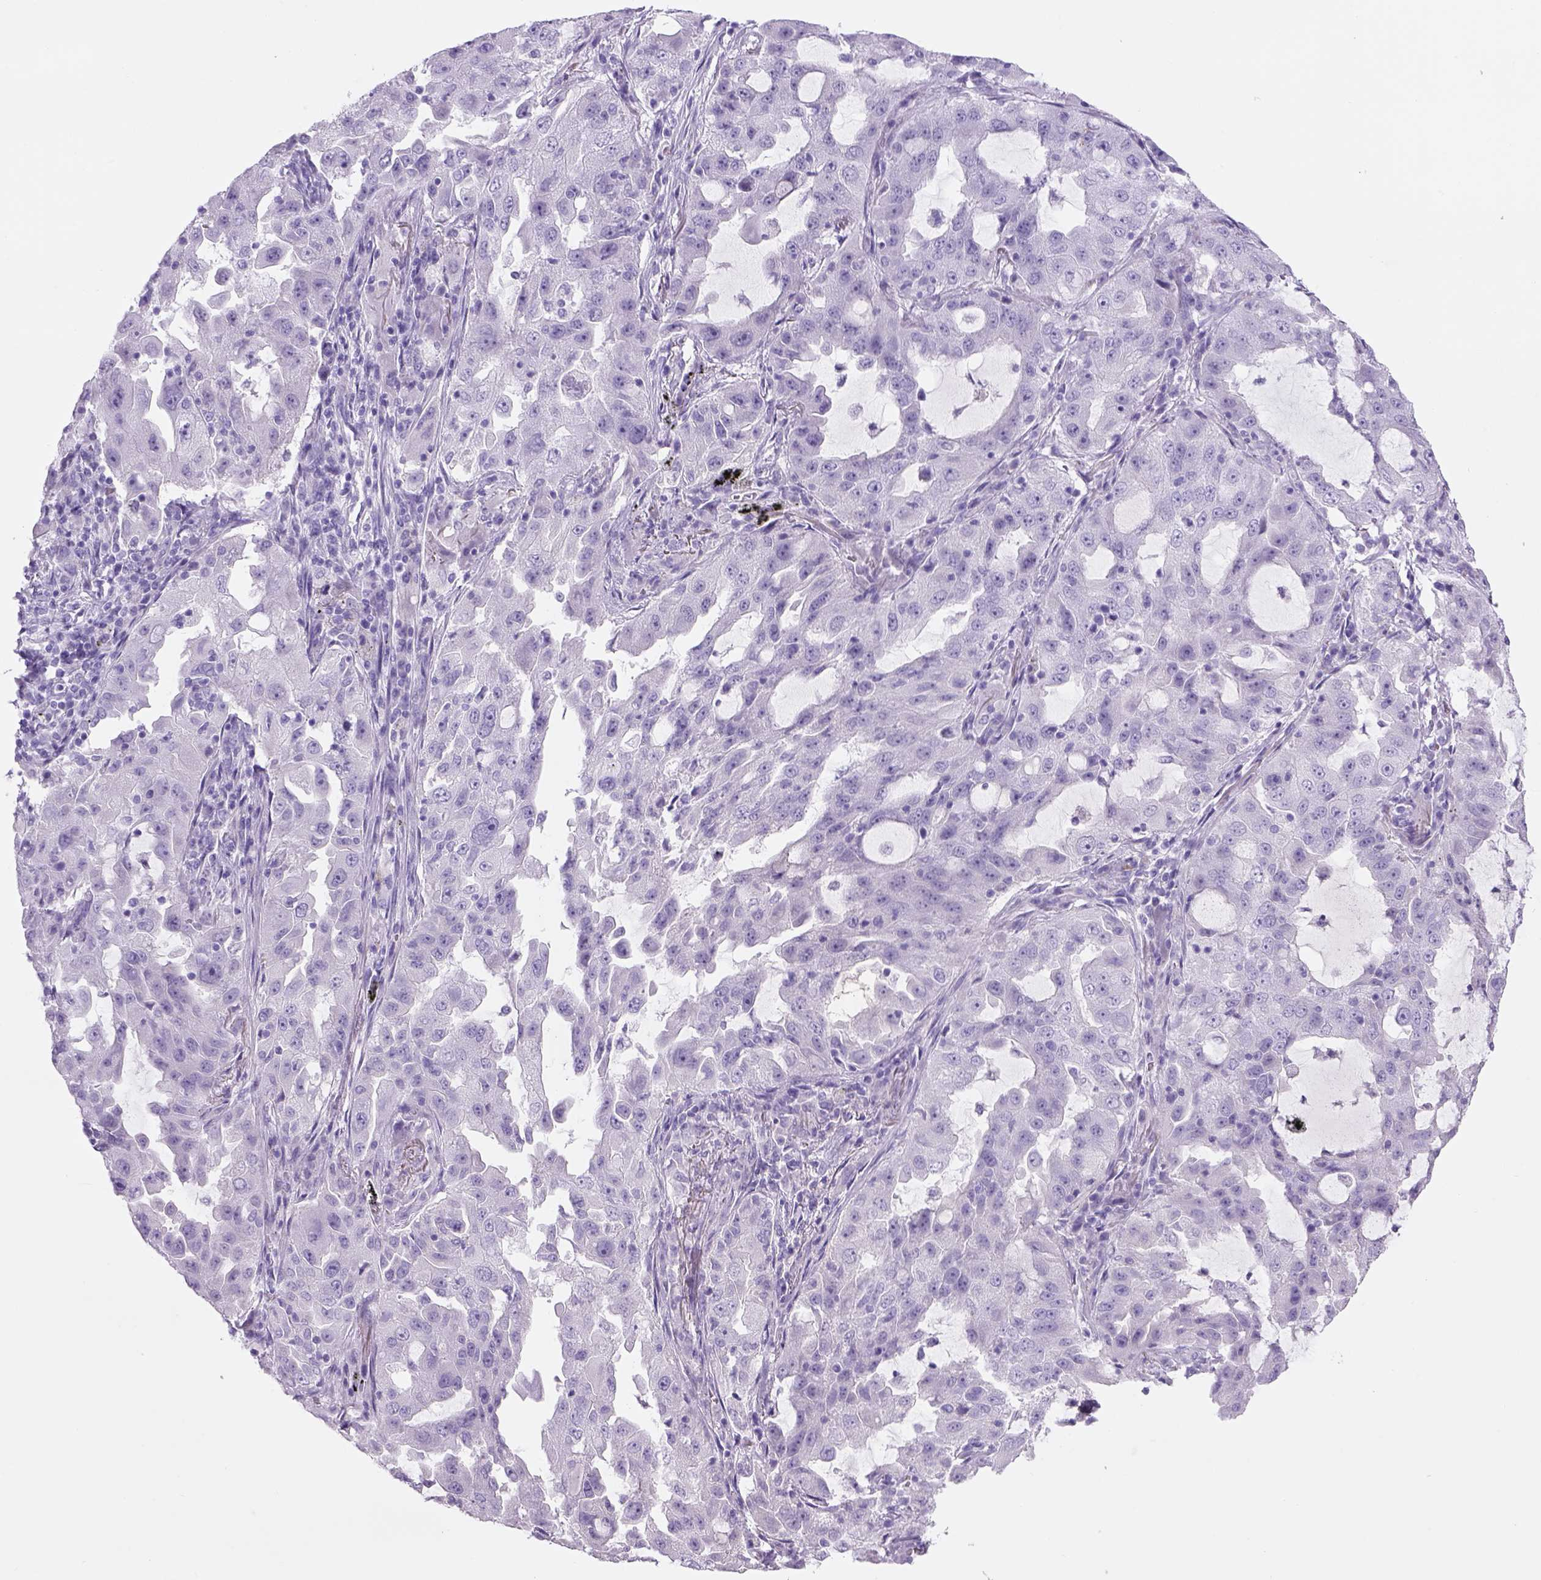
{"staining": {"intensity": "negative", "quantity": "none", "location": "none"}, "tissue": "lung cancer", "cell_type": "Tumor cells", "image_type": "cancer", "snomed": [{"axis": "morphology", "description": "Adenocarcinoma, NOS"}, {"axis": "topography", "description": "Lung"}], "caption": "This is a image of immunohistochemistry staining of adenocarcinoma (lung), which shows no expression in tumor cells.", "gene": "TENM4", "patient": {"sex": "female", "age": 61}}